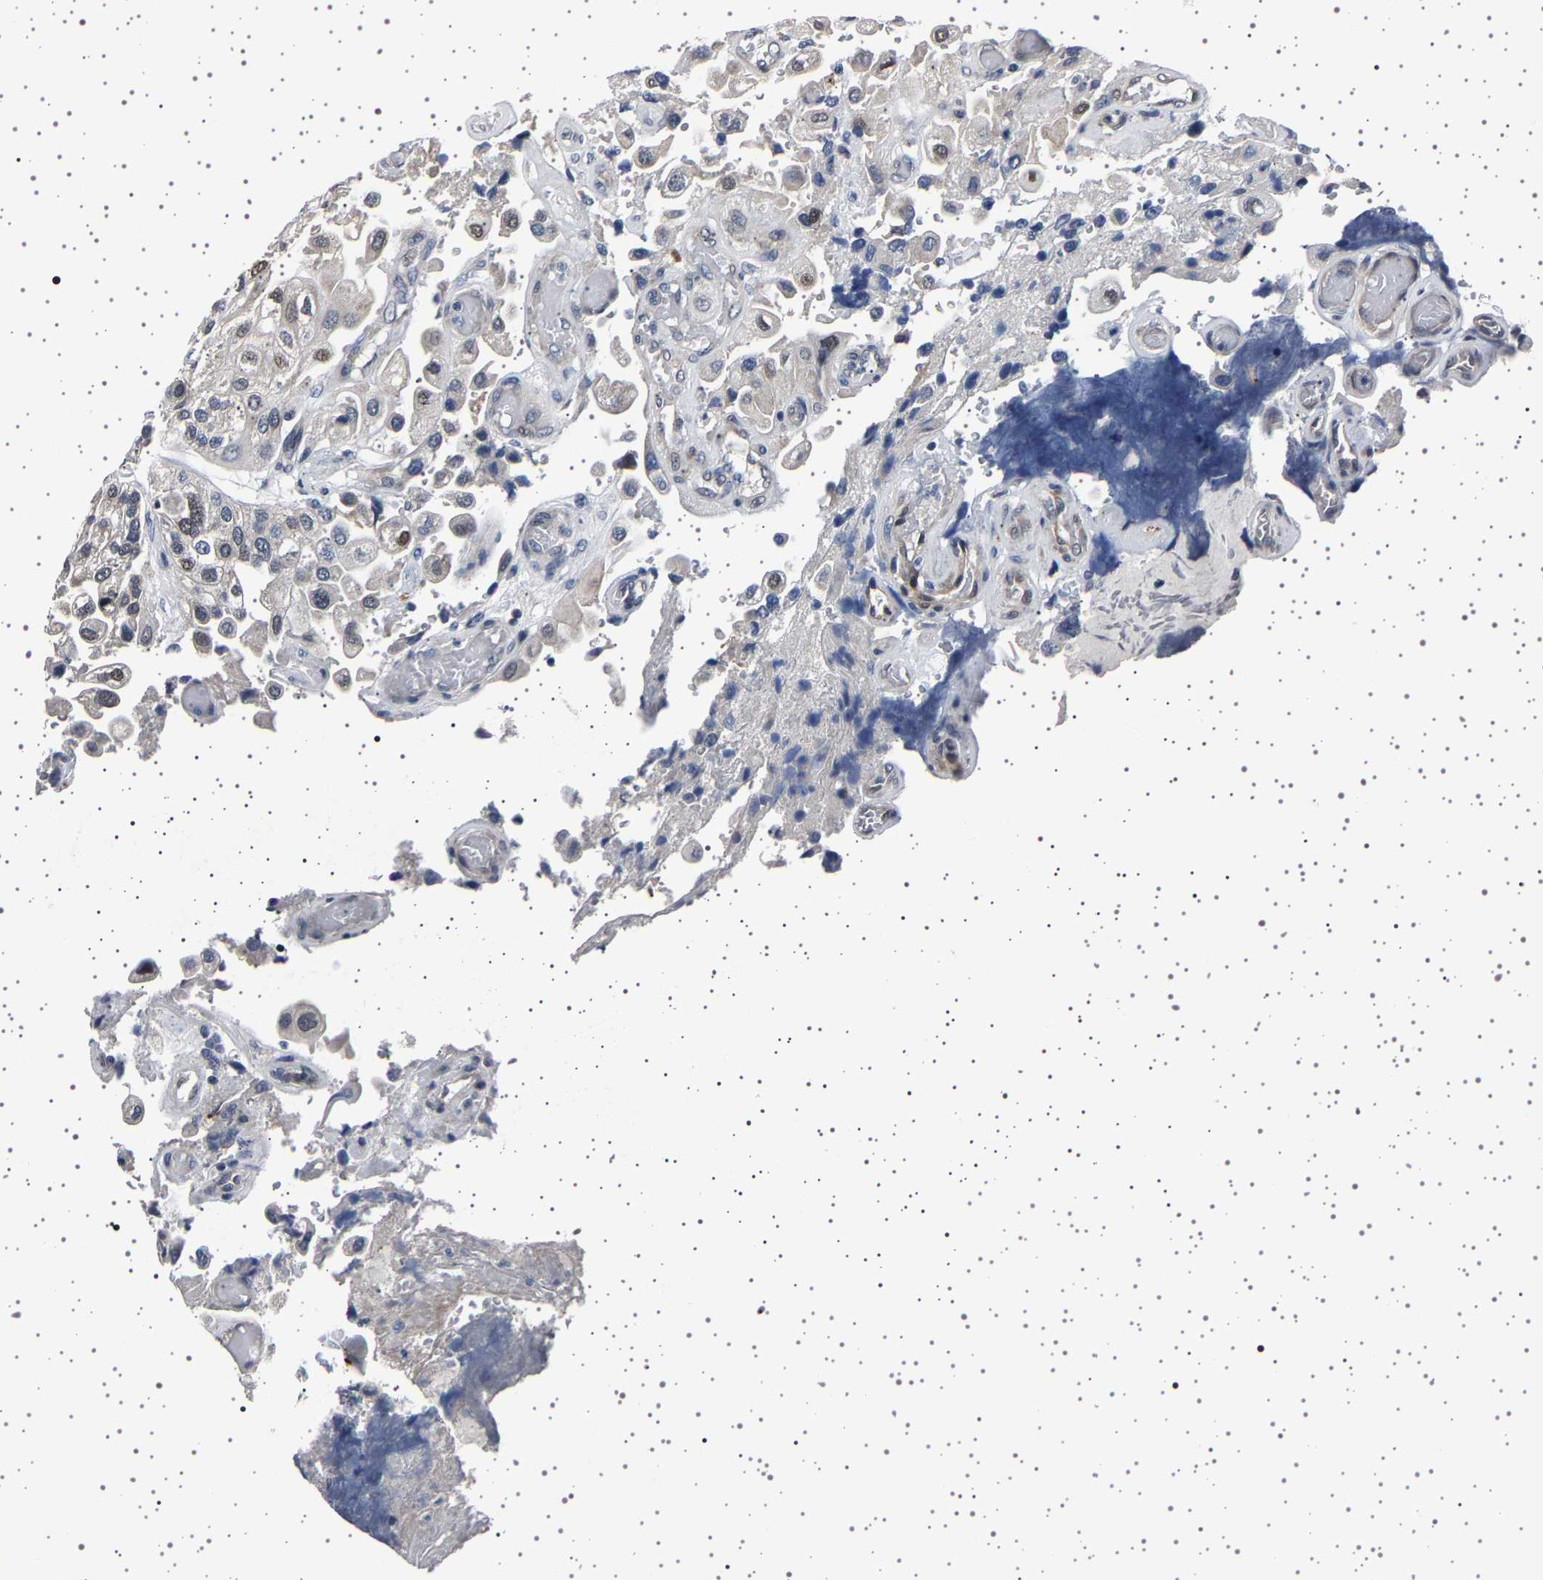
{"staining": {"intensity": "weak", "quantity": "<25%", "location": "cytoplasmic/membranous,nuclear"}, "tissue": "urothelial cancer", "cell_type": "Tumor cells", "image_type": "cancer", "snomed": [{"axis": "morphology", "description": "Urothelial carcinoma, High grade"}, {"axis": "topography", "description": "Urinary bladder"}], "caption": "Immunohistochemistry (IHC) of human high-grade urothelial carcinoma exhibits no expression in tumor cells.", "gene": "IL10RB", "patient": {"sex": "female", "age": 64}}